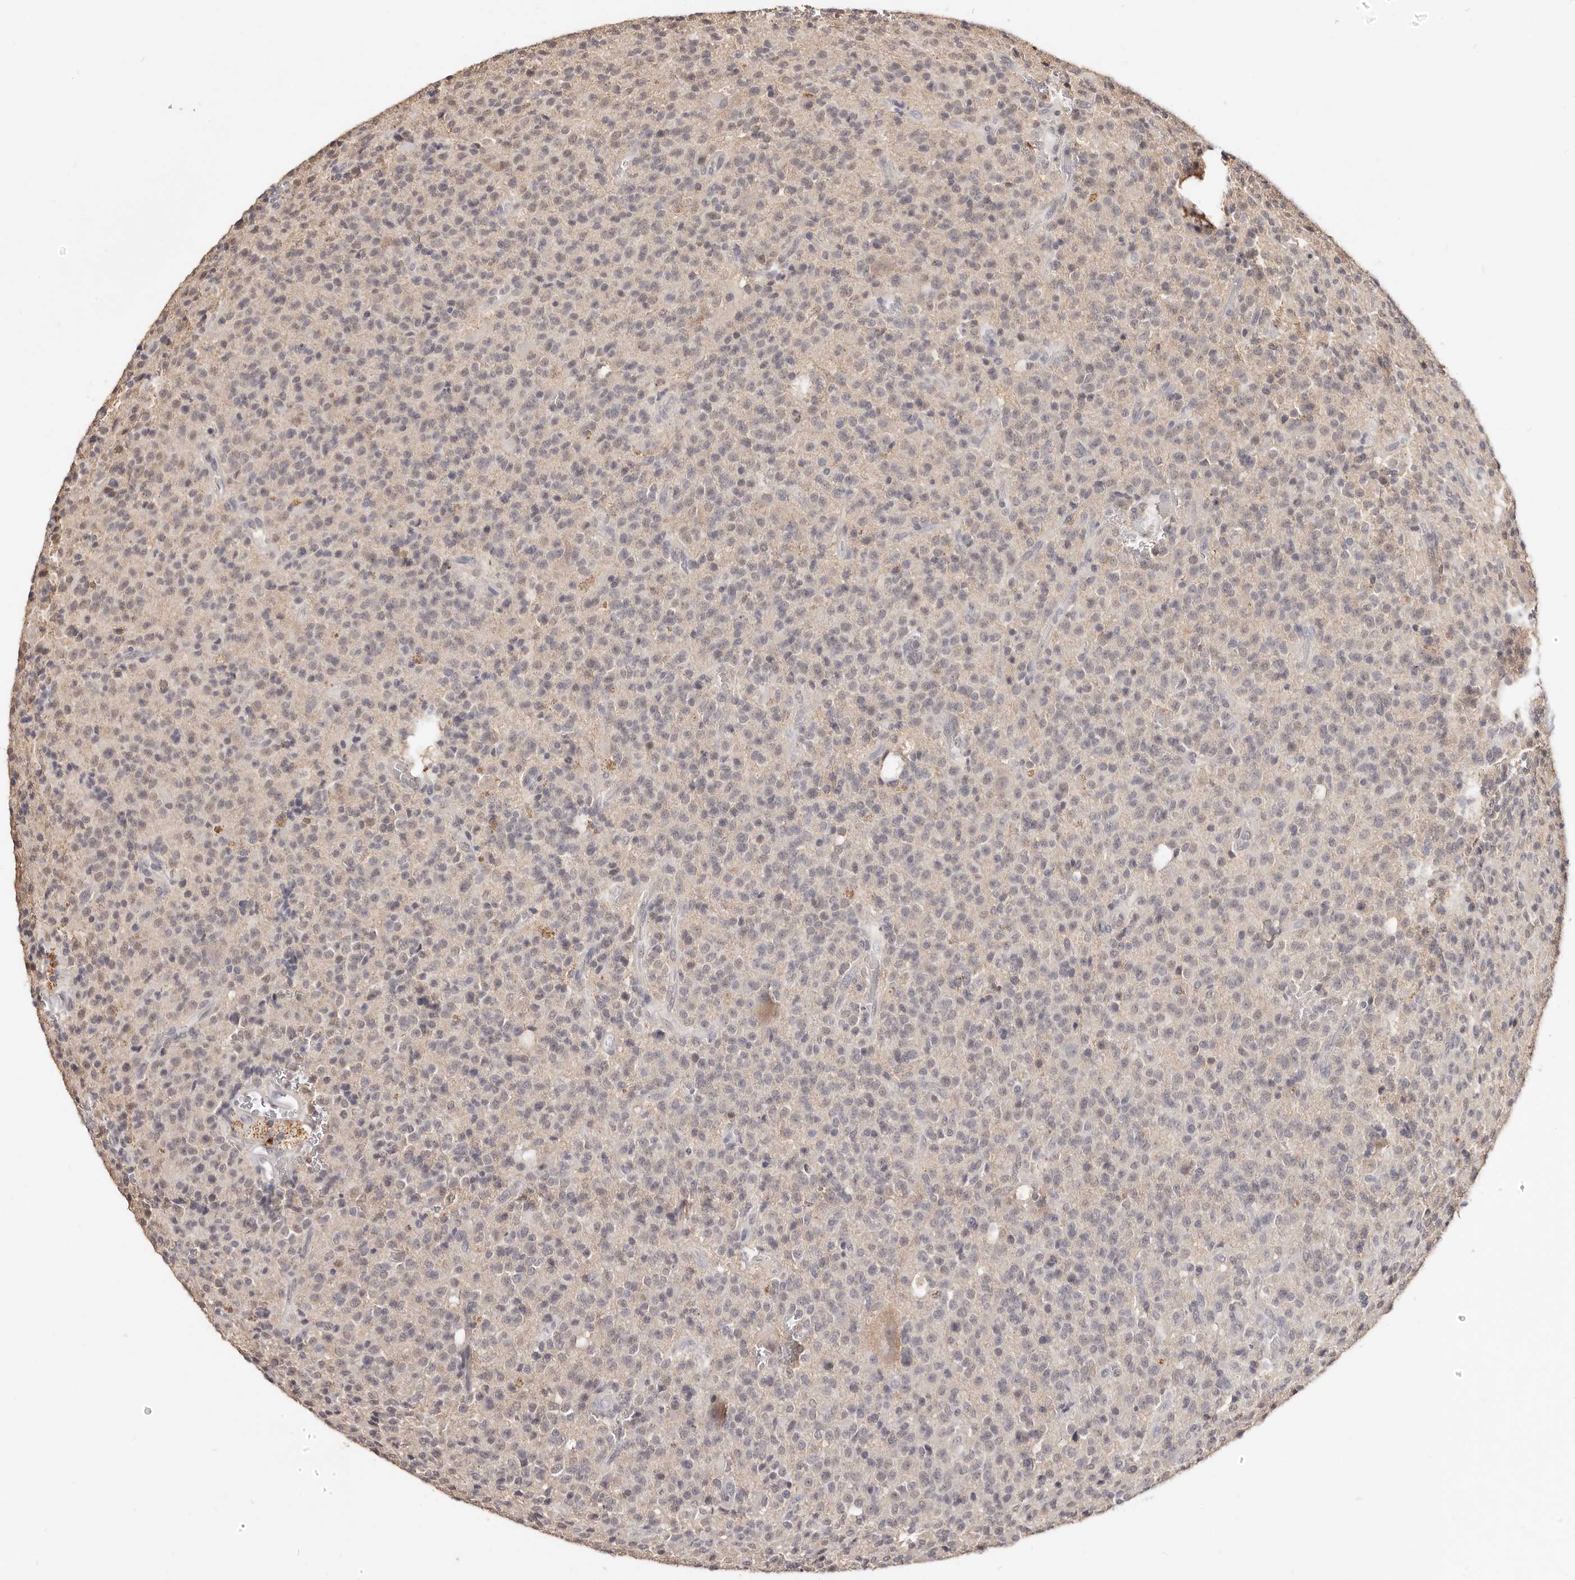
{"staining": {"intensity": "weak", "quantity": "<25%", "location": "cytoplasmic/membranous,nuclear"}, "tissue": "glioma", "cell_type": "Tumor cells", "image_type": "cancer", "snomed": [{"axis": "morphology", "description": "Glioma, malignant, High grade"}, {"axis": "topography", "description": "Brain"}], "caption": "Malignant glioma (high-grade) was stained to show a protein in brown. There is no significant staining in tumor cells.", "gene": "TSPAN13", "patient": {"sex": "male", "age": 34}}